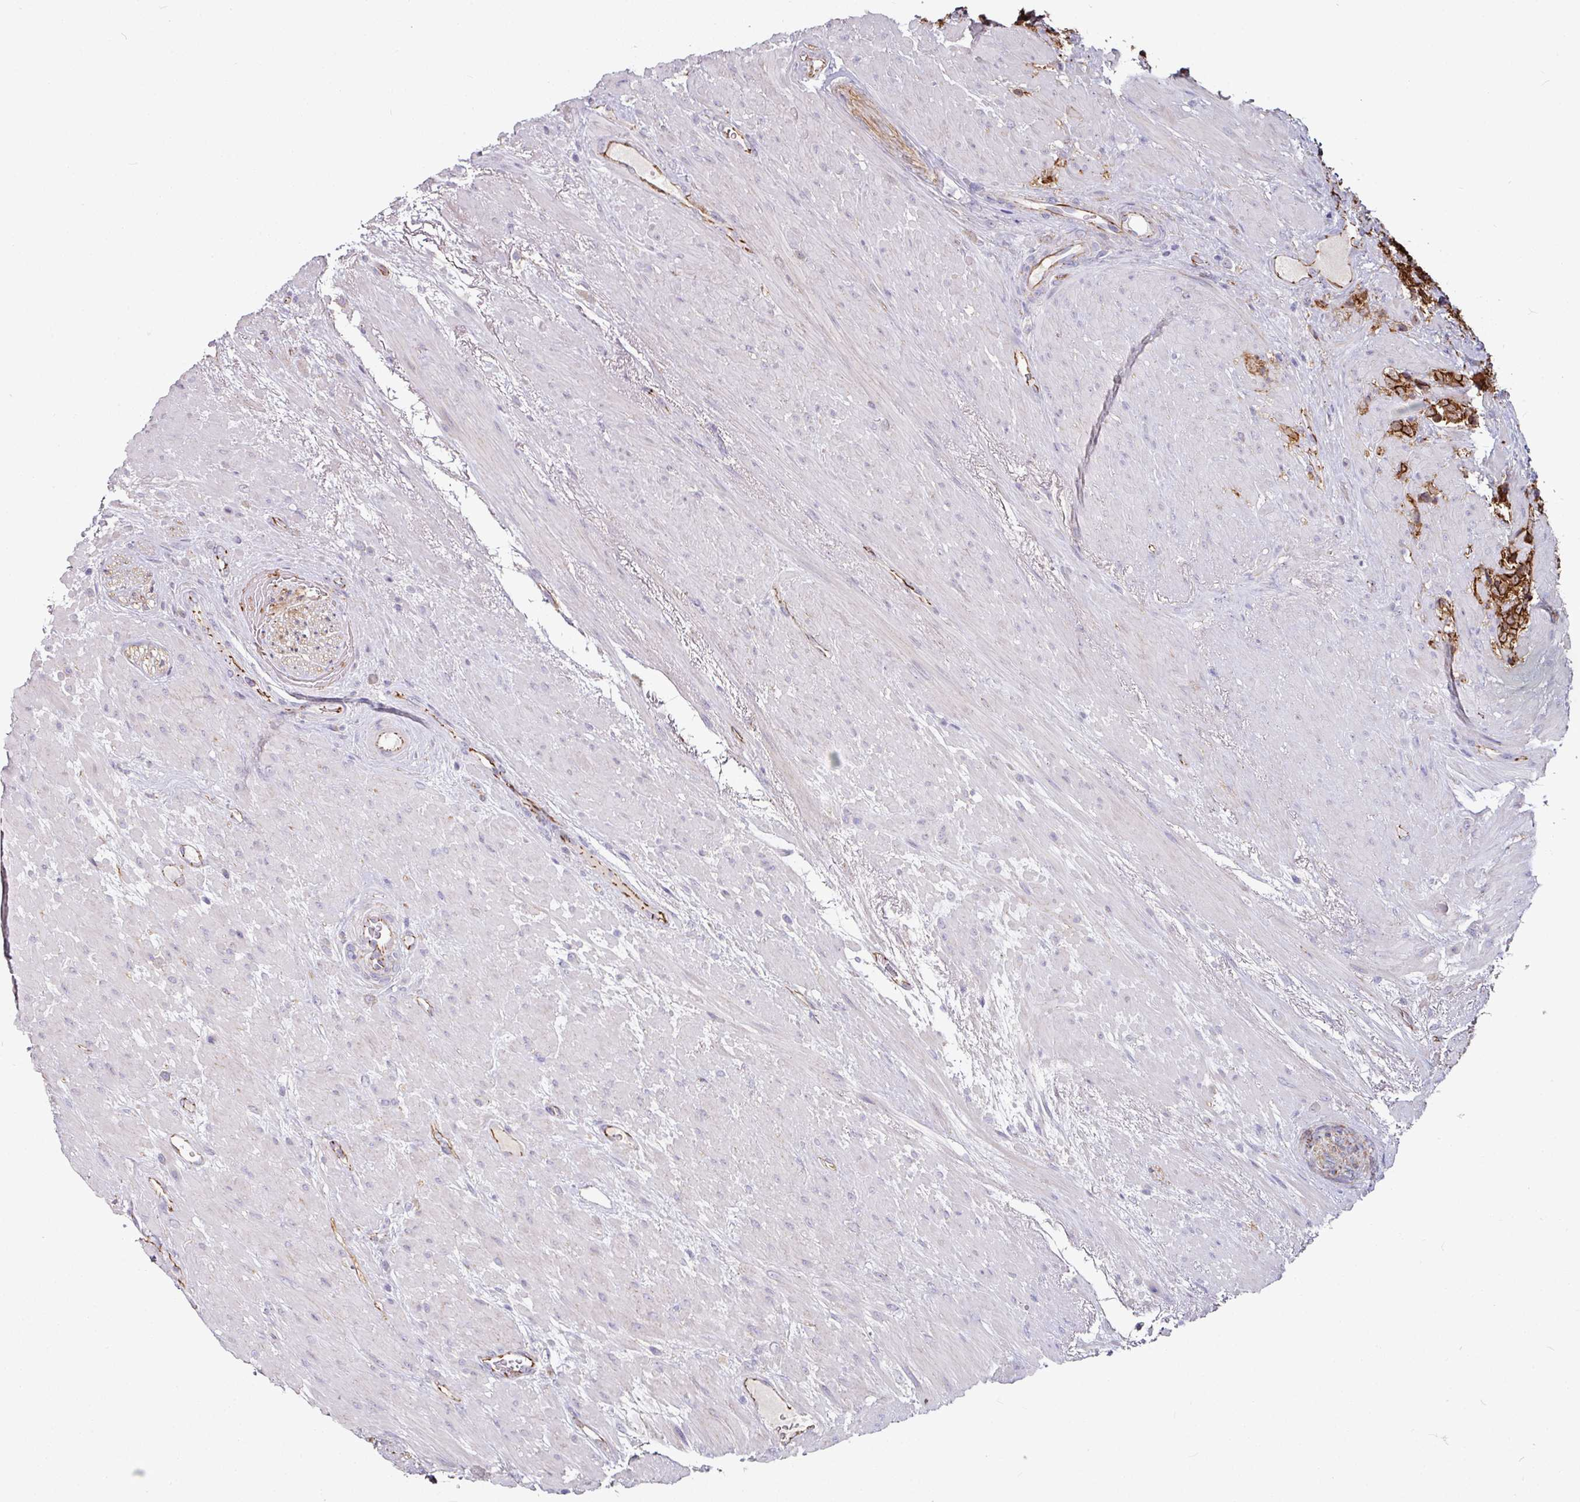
{"staining": {"intensity": "strong", "quantity": ">75%", "location": "cytoplasmic/membranous"}, "tissue": "prostate cancer", "cell_type": "Tumor cells", "image_type": "cancer", "snomed": [{"axis": "morphology", "description": "Adenocarcinoma, High grade"}, {"axis": "topography", "description": "Prostate"}], "caption": "Adenocarcinoma (high-grade) (prostate) stained for a protein (brown) shows strong cytoplasmic/membranous positive staining in about >75% of tumor cells.", "gene": "JUP", "patient": {"sex": "male", "age": 74}}